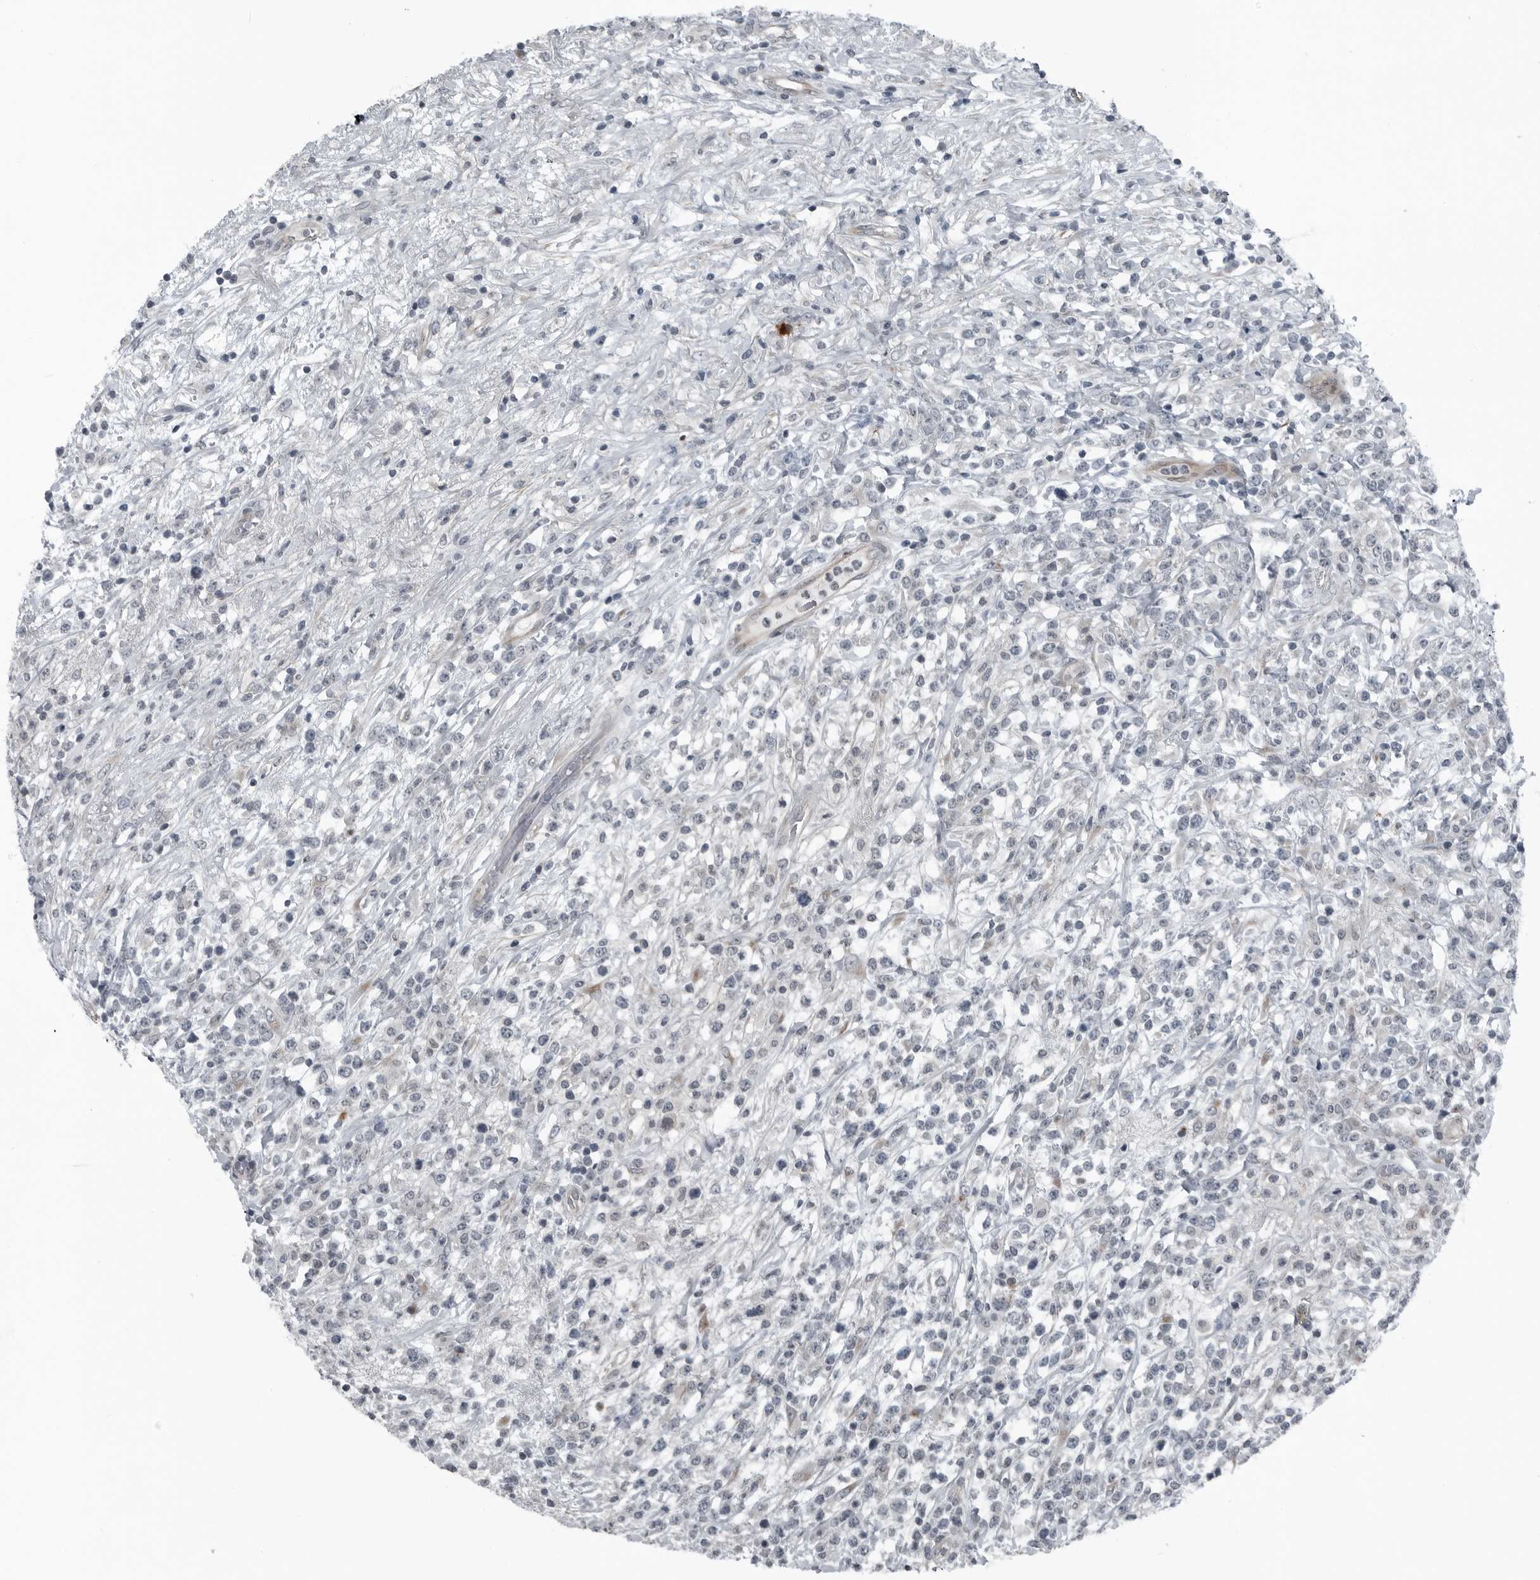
{"staining": {"intensity": "negative", "quantity": "none", "location": "none"}, "tissue": "lymphoma", "cell_type": "Tumor cells", "image_type": "cancer", "snomed": [{"axis": "morphology", "description": "Malignant lymphoma, non-Hodgkin's type, High grade"}, {"axis": "topography", "description": "Colon"}], "caption": "Protein analysis of malignant lymphoma, non-Hodgkin's type (high-grade) demonstrates no significant staining in tumor cells. (DAB immunohistochemistry with hematoxylin counter stain).", "gene": "GAK", "patient": {"sex": "female", "age": 53}}